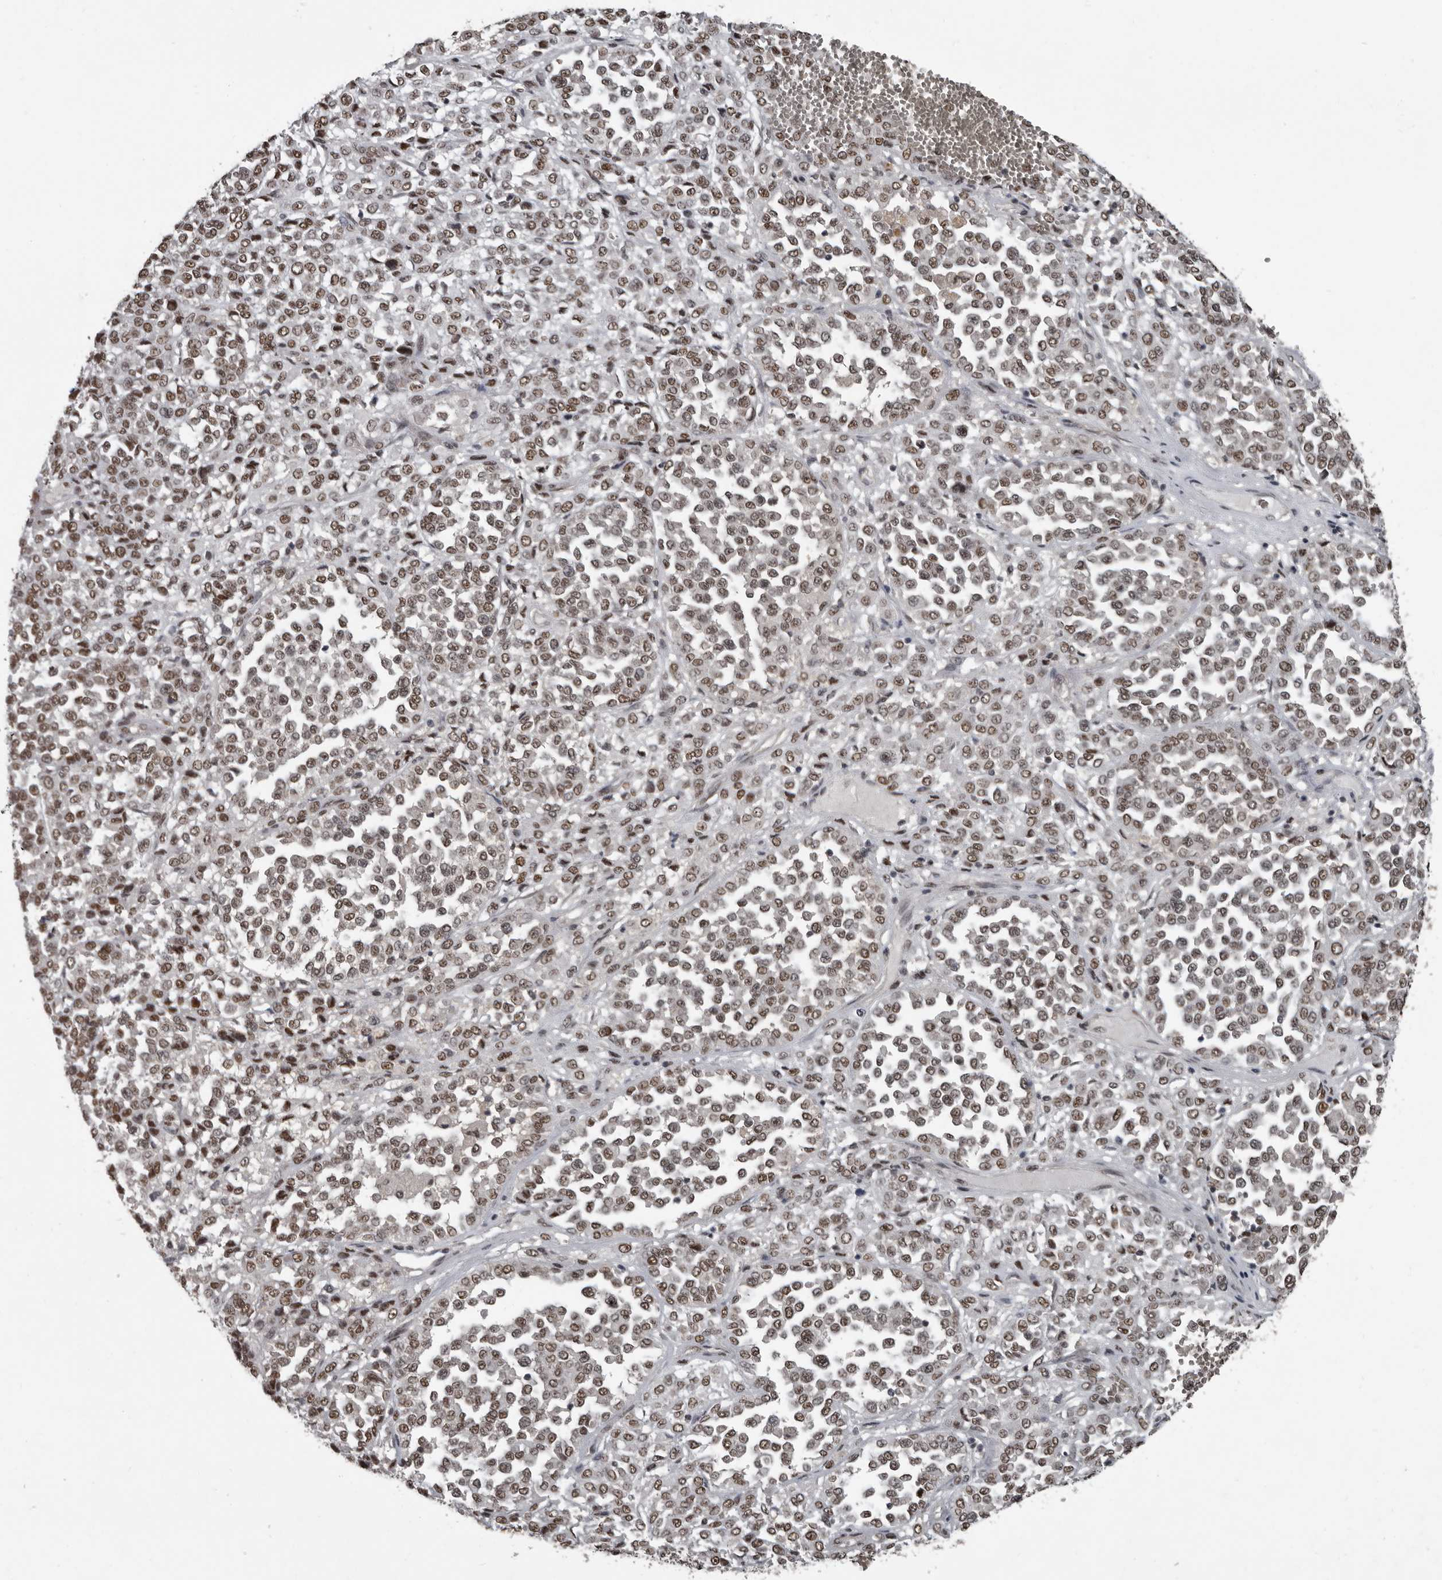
{"staining": {"intensity": "moderate", "quantity": ">75%", "location": "nuclear"}, "tissue": "melanoma", "cell_type": "Tumor cells", "image_type": "cancer", "snomed": [{"axis": "morphology", "description": "Malignant melanoma, Metastatic site"}, {"axis": "topography", "description": "Pancreas"}], "caption": "Immunohistochemistry (IHC) photomicrograph of human melanoma stained for a protein (brown), which shows medium levels of moderate nuclear staining in about >75% of tumor cells.", "gene": "CHD1L", "patient": {"sex": "female", "age": 30}}